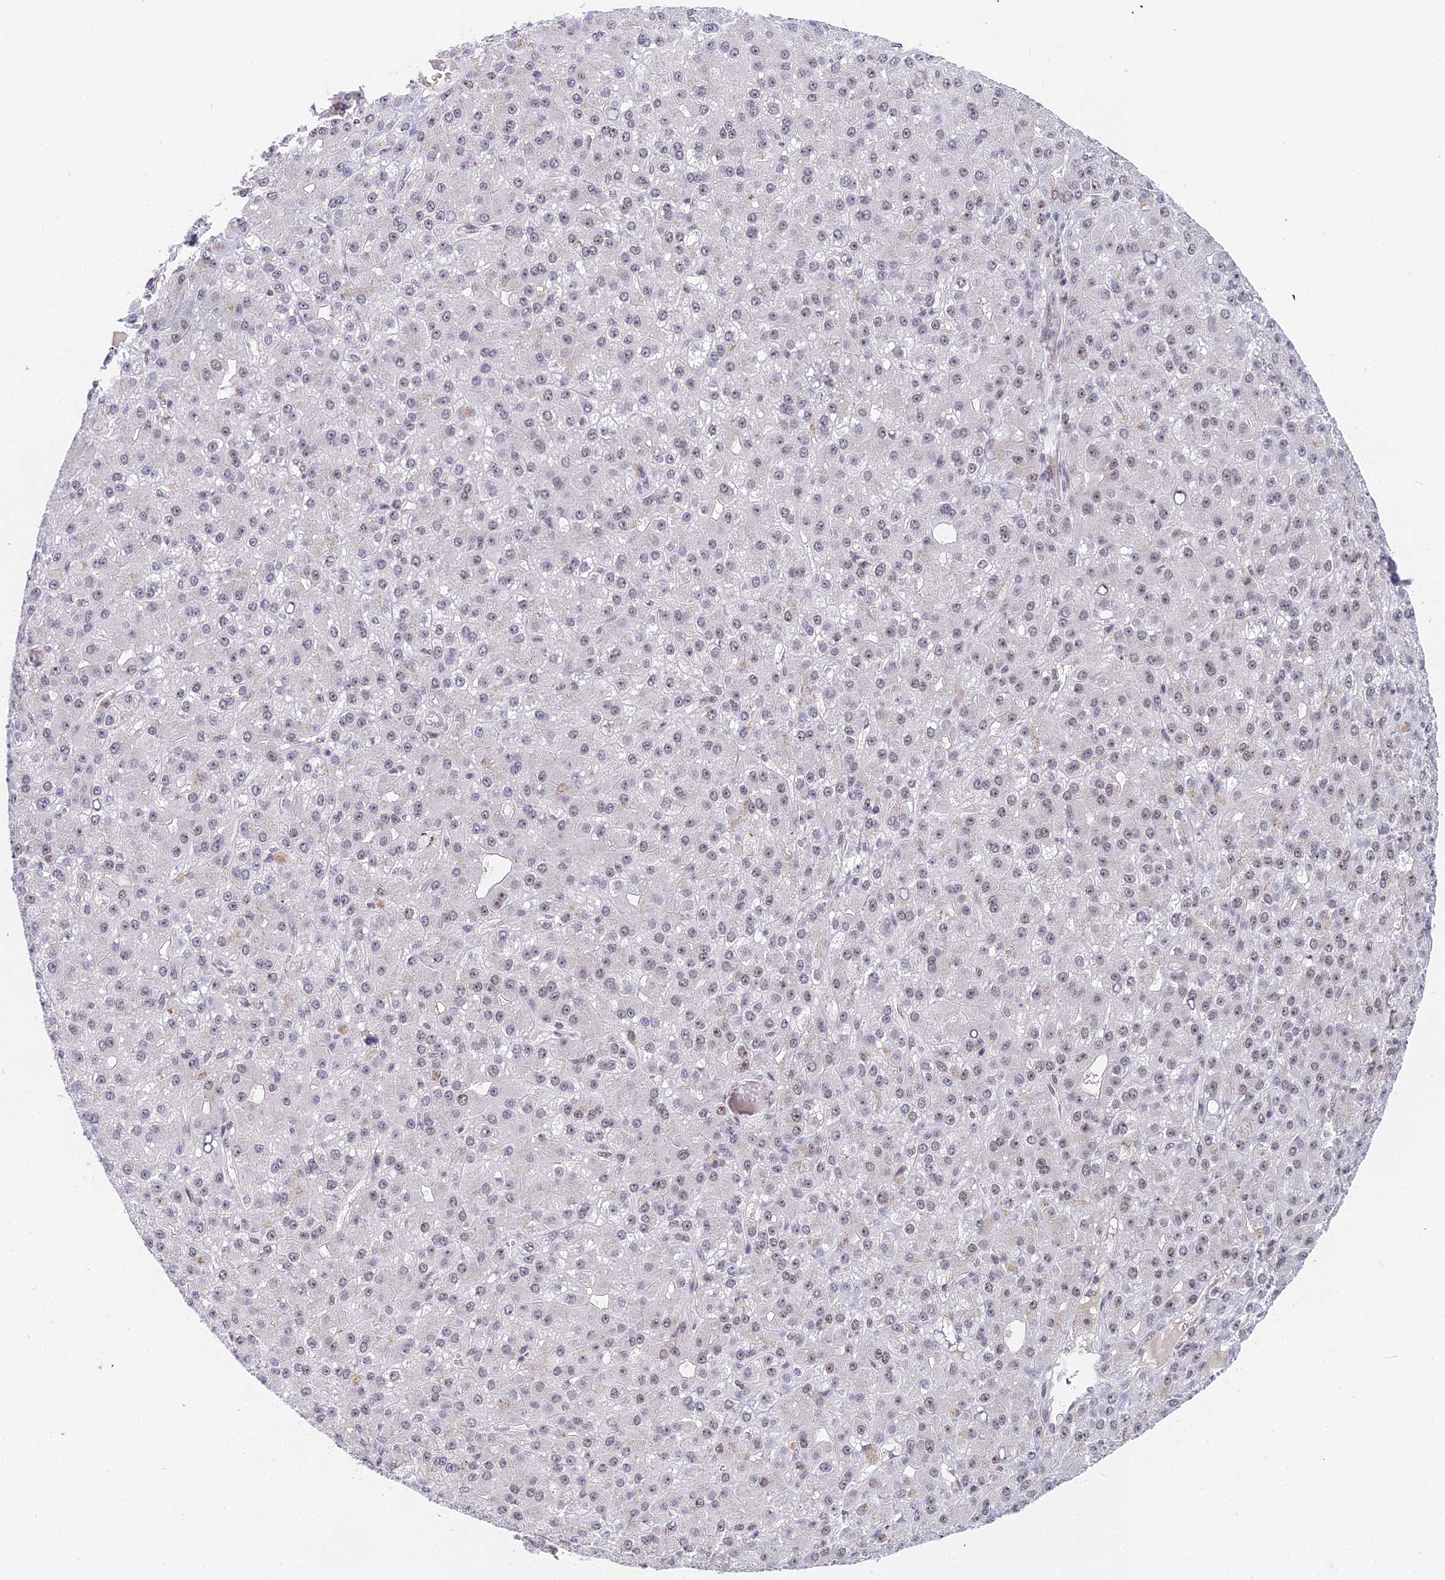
{"staining": {"intensity": "weak", "quantity": "25%-75%", "location": "nuclear"}, "tissue": "liver cancer", "cell_type": "Tumor cells", "image_type": "cancer", "snomed": [{"axis": "morphology", "description": "Carcinoma, Hepatocellular, NOS"}, {"axis": "topography", "description": "Liver"}], "caption": "Immunohistochemical staining of human hepatocellular carcinoma (liver) exhibits low levels of weak nuclear expression in about 25%-75% of tumor cells. Nuclei are stained in blue.", "gene": "EXOSC3", "patient": {"sex": "male", "age": 67}}